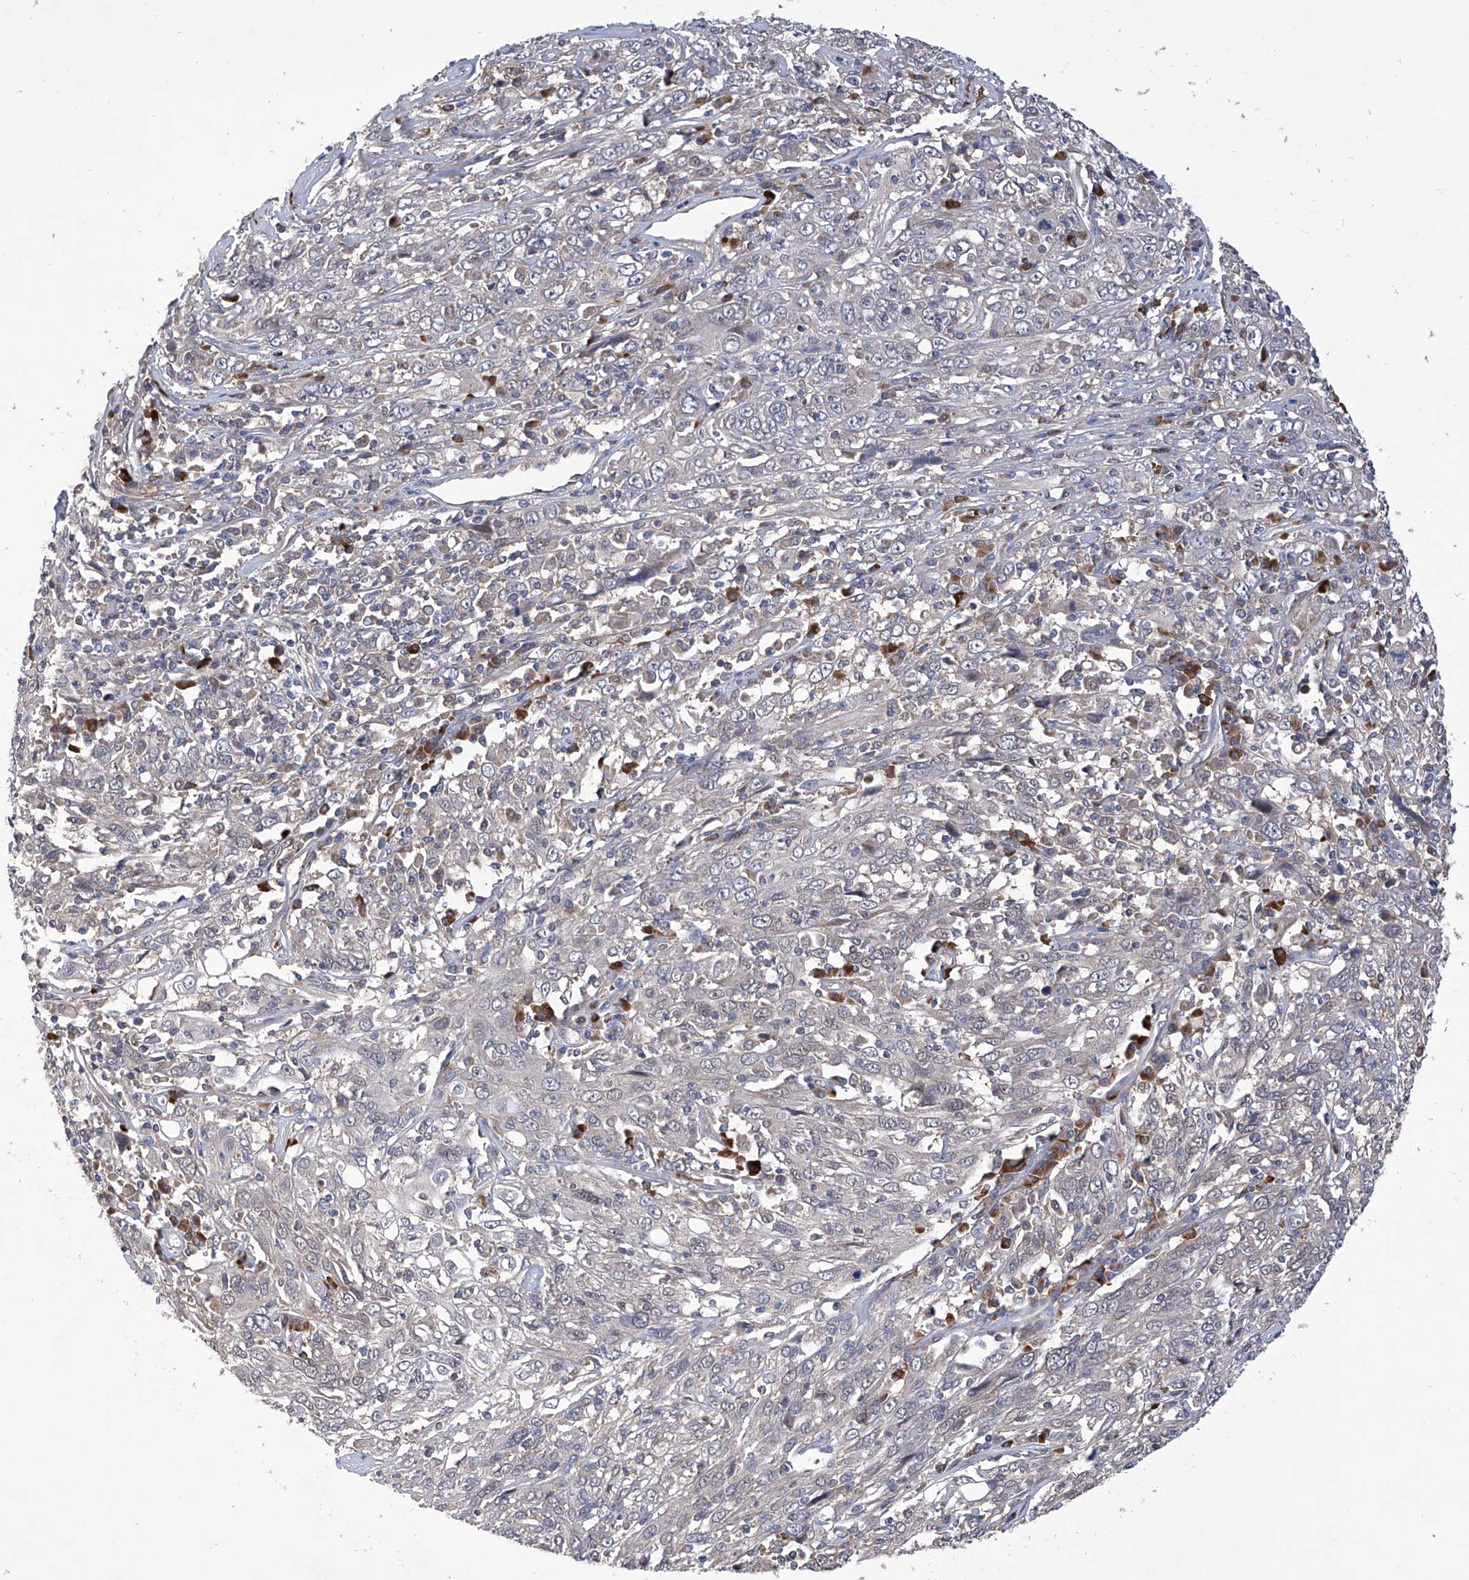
{"staining": {"intensity": "negative", "quantity": "none", "location": "none"}, "tissue": "cervical cancer", "cell_type": "Tumor cells", "image_type": "cancer", "snomed": [{"axis": "morphology", "description": "Squamous cell carcinoma, NOS"}, {"axis": "topography", "description": "Cervix"}], "caption": "Immunohistochemistry (IHC) photomicrograph of neoplastic tissue: human cervical cancer (squamous cell carcinoma) stained with DAB (3,3'-diaminobenzidine) demonstrates no significant protein positivity in tumor cells.", "gene": "USP45", "patient": {"sex": "female", "age": 46}}